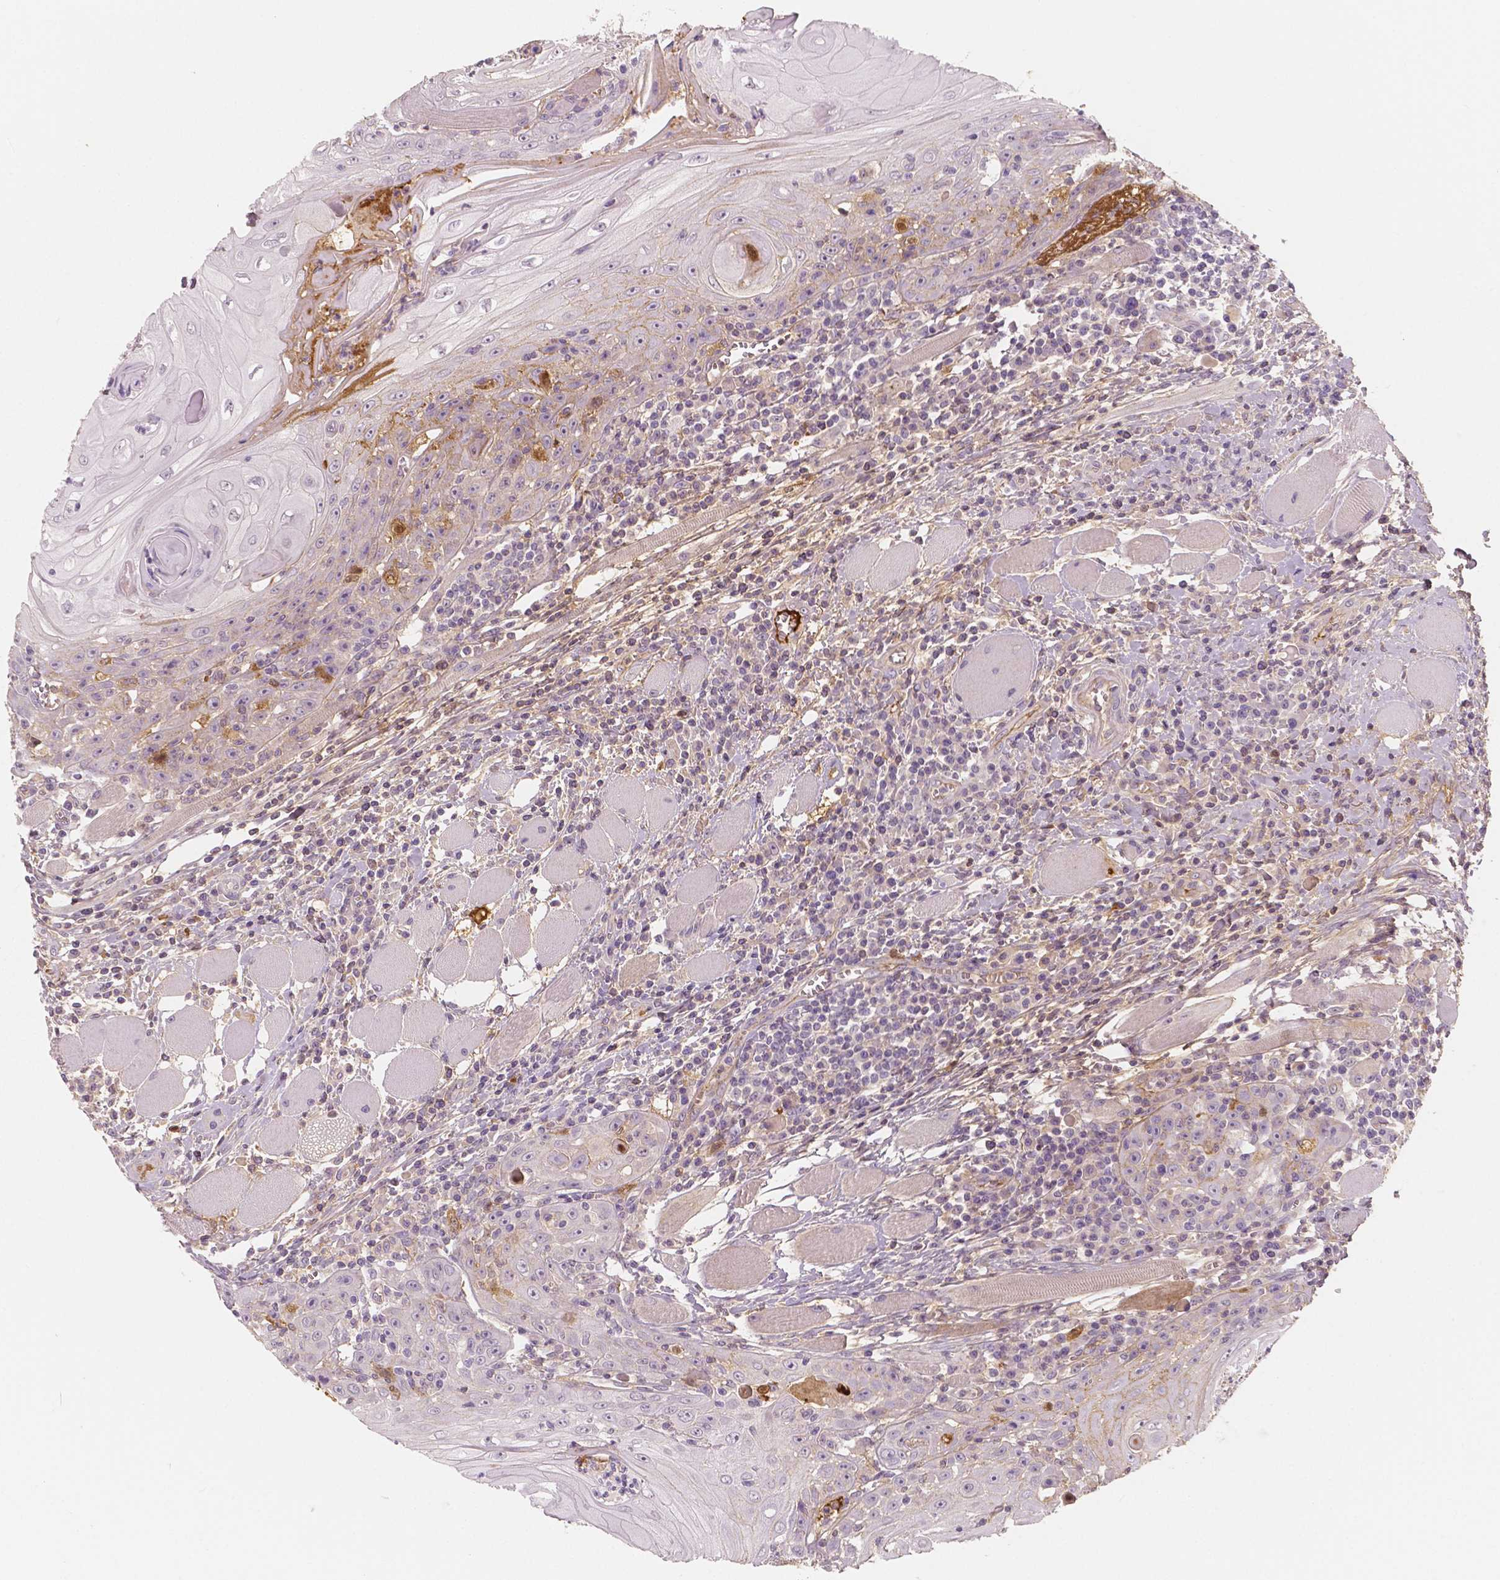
{"staining": {"intensity": "moderate", "quantity": "<25%", "location": "cytoplasmic/membranous"}, "tissue": "head and neck cancer", "cell_type": "Tumor cells", "image_type": "cancer", "snomed": [{"axis": "morphology", "description": "Squamous cell carcinoma, NOS"}, {"axis": "topography", "description": "Head-Neck"}], "caption": "A brown stain labels moderate cytoplasmic/membranous staining of a protein in head and neck squamous cell carcinoma tumor cells.", "gene": "APOA4", "patient": {"sex": "male", "age": 52}}